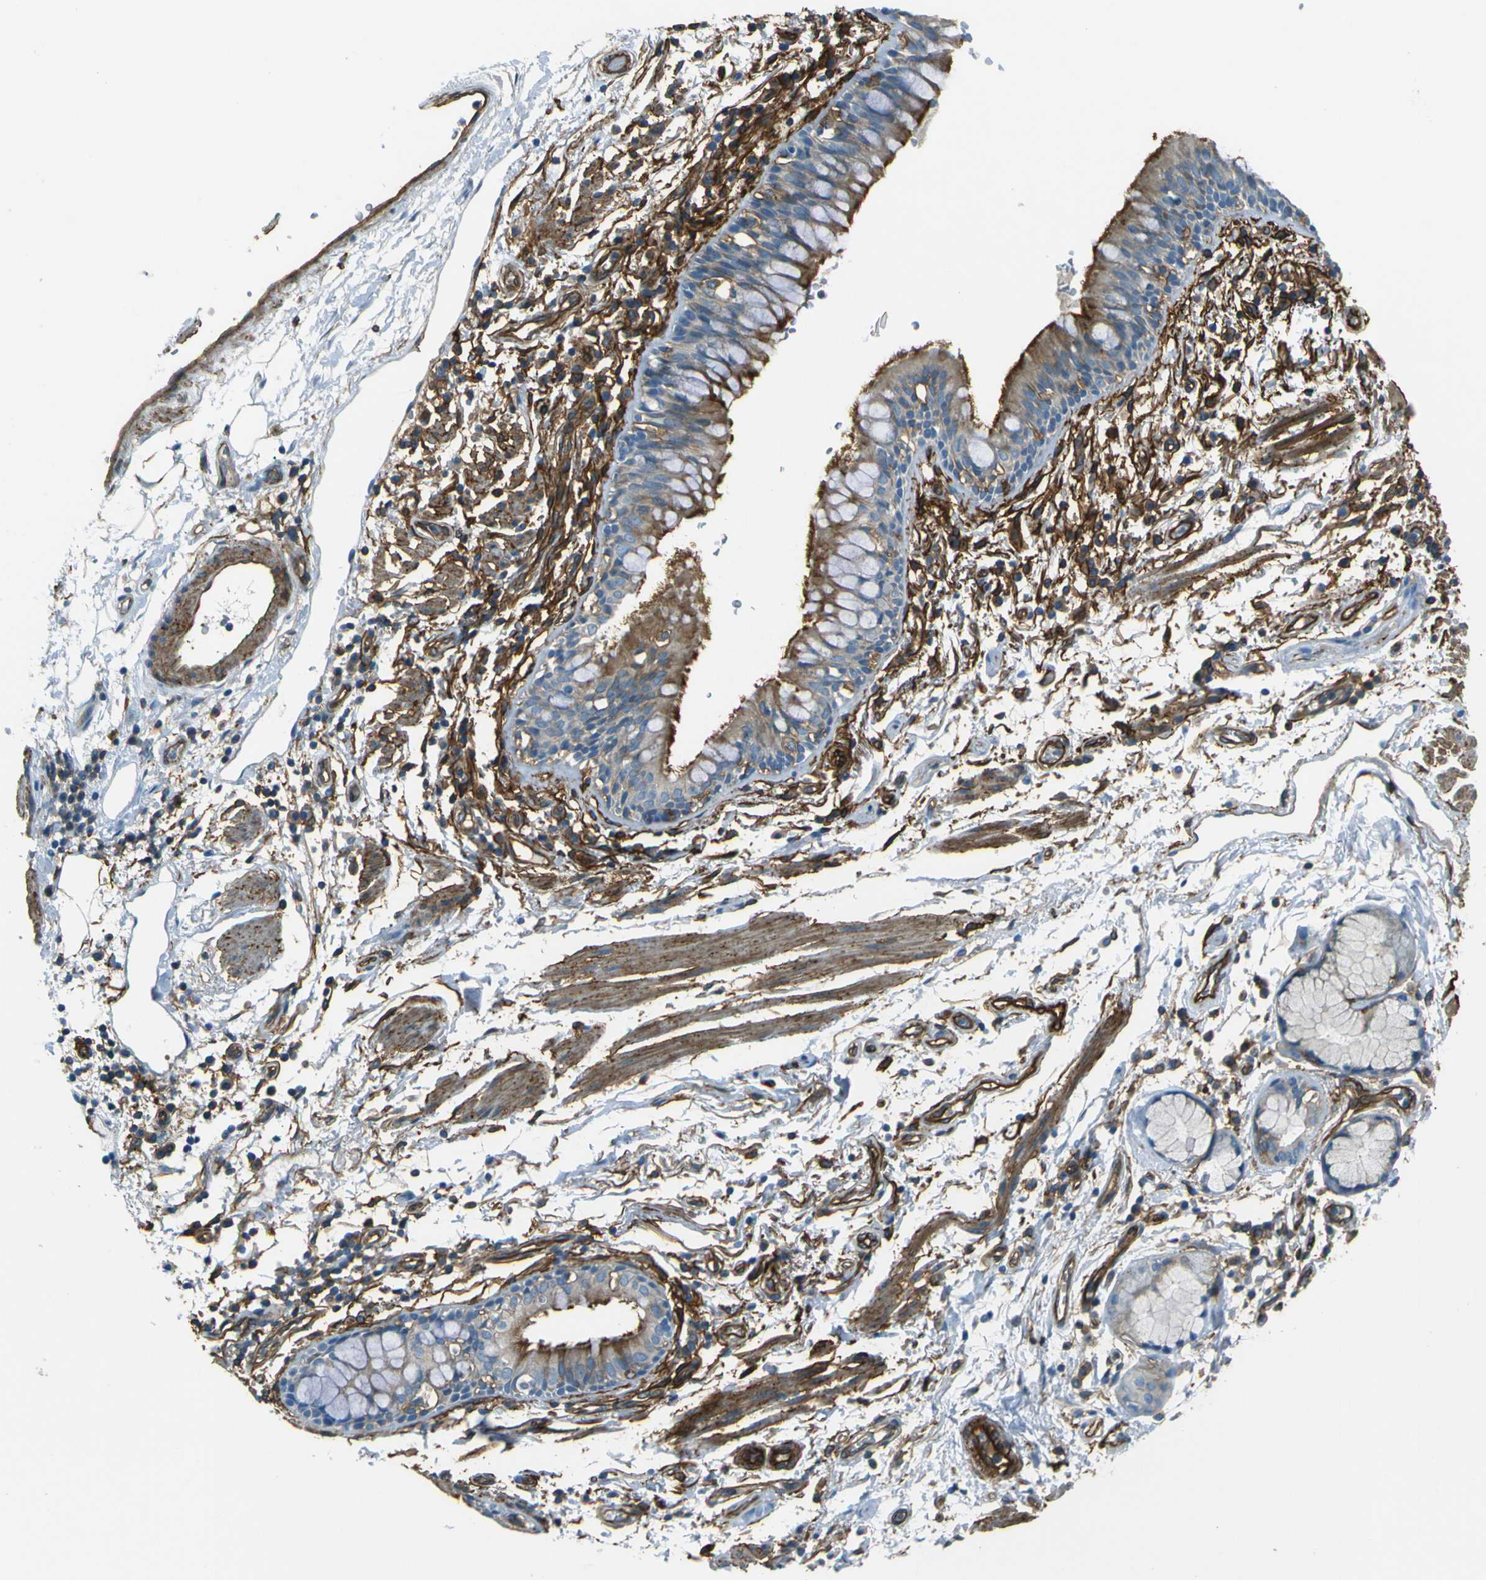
{"staining": {"intensity": "moderate", "quantity": "25%-75%", "location": "cytoplasmic/membranous"}, "tissue": "bronchus", "cell_type": "Respiratory epithelial cells", "image_type": "normal", "snomed": [{"axis": "morphology", "description": "Normal tissue, NOS"}, {"axis": "morphology", "description": "Inflammation, NOS"}, {"axis": "topography", "description": "Cartilage tissue"}, {"axis": "topography", "description": "Bronchus"}], "caption": "Protein staining by IHC reveals moderate cytoplasmic/membranous expression in about 25%-75% of respiratory epithelial cells in benign bronchus. (DAB (3,3'-diaminobenzidine) IHC, brown staining for protein, blue staining for nuclei).", "gene": "ENTPD1", "patient": {"sex": "male", "age": 77}}